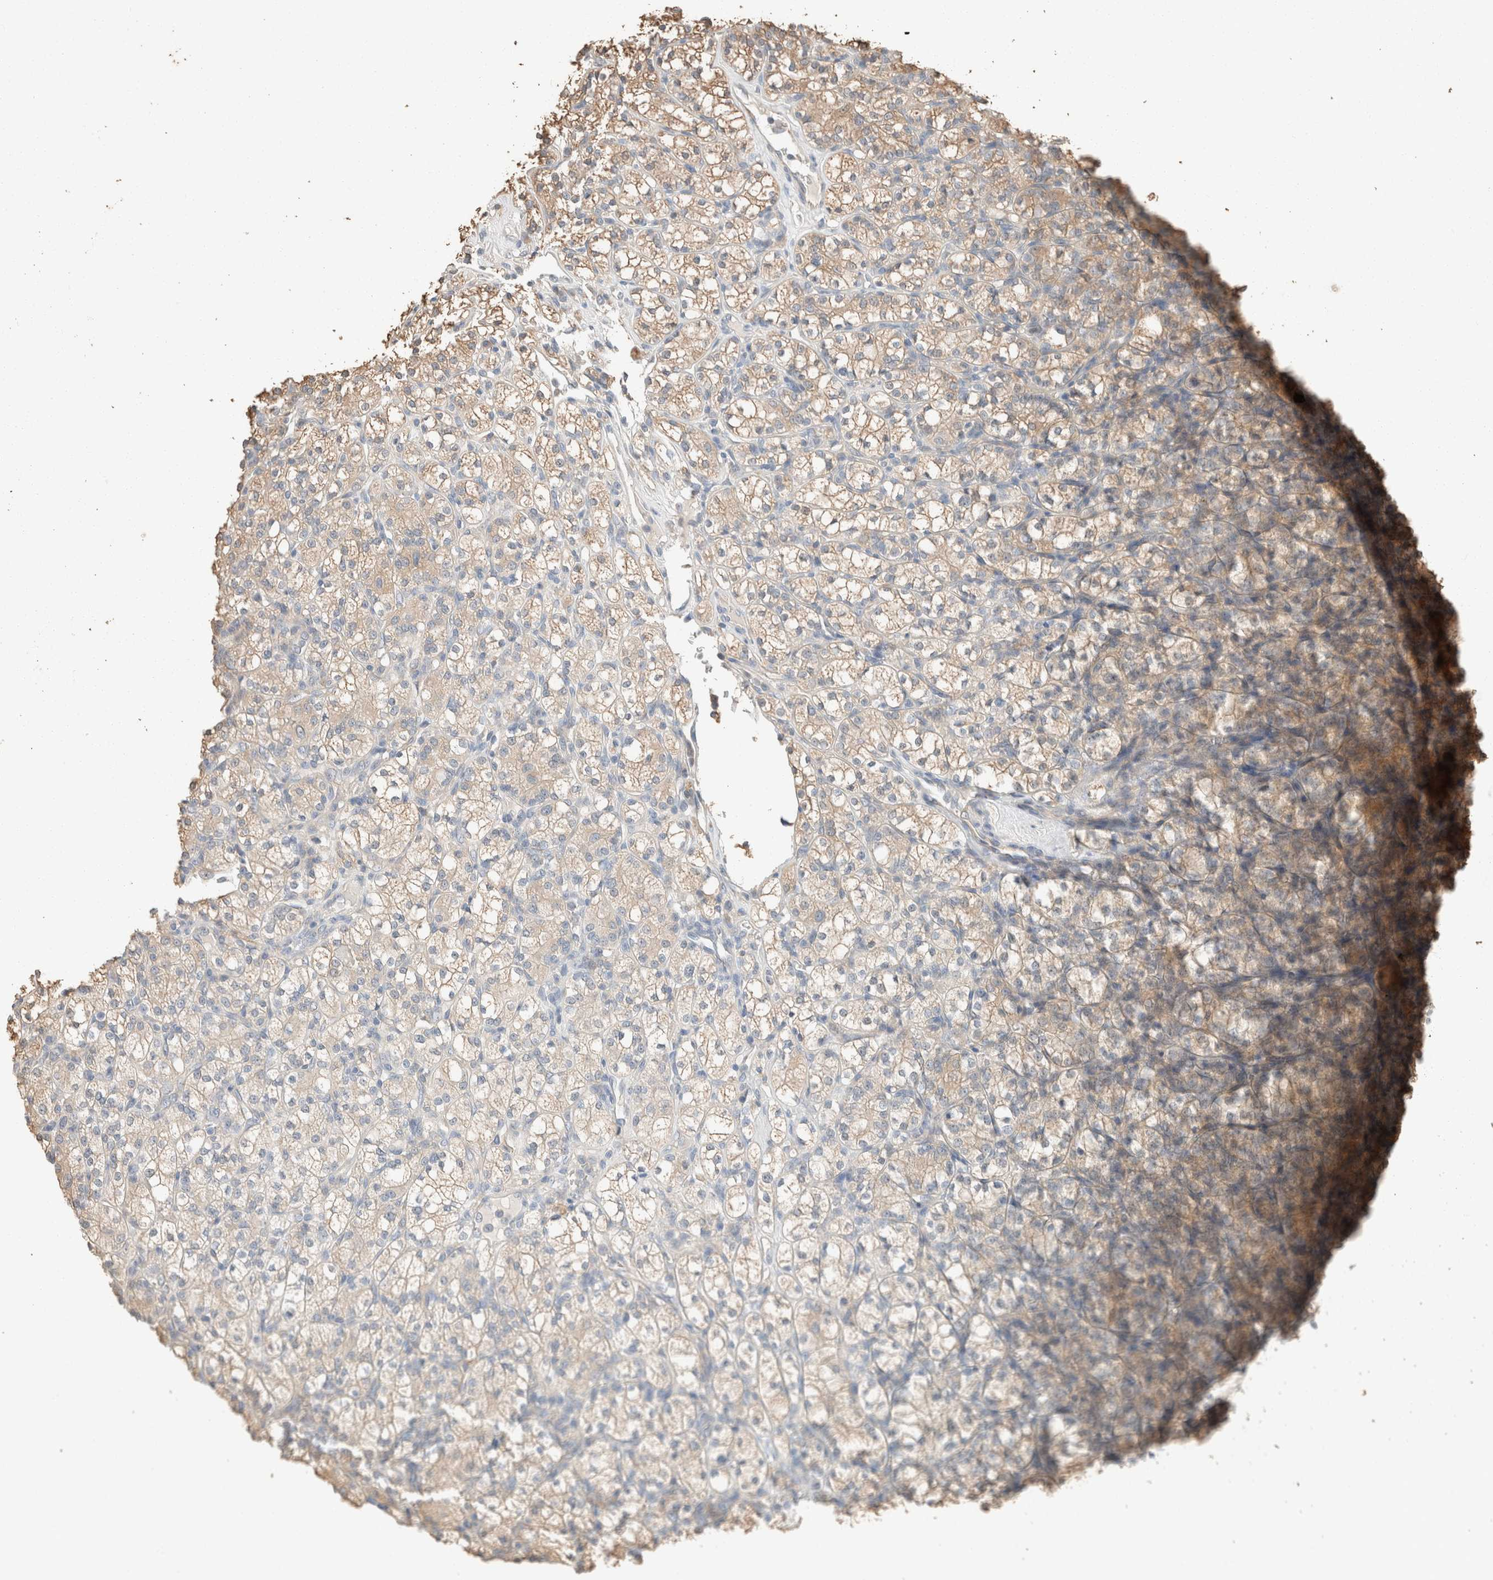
{"staining": {"intensity": "weak", "quantity": "25%-75%", "location": "cytoplasmic/membranous"}, "tissue": "renal cancer", "cell_type": "Tumor cells", "image_type": "cancer", "snomed": [{"axis": "morphology", "description": "Adenocarcinoma, NOS"}, {"axis": "topography", "description": "Kidney"}], "caption": "Protein positivity by immunohistochemistry (IHC) shows weak cytoplasmic/membranous positivity in about 25%-75% of tumor cells in adenocarcinoma (renal). The protein is shown in brown color, while the nuclei are stained blue.", "gene": "TUBD1", "patient": {"sex": "male", "age": 77}}